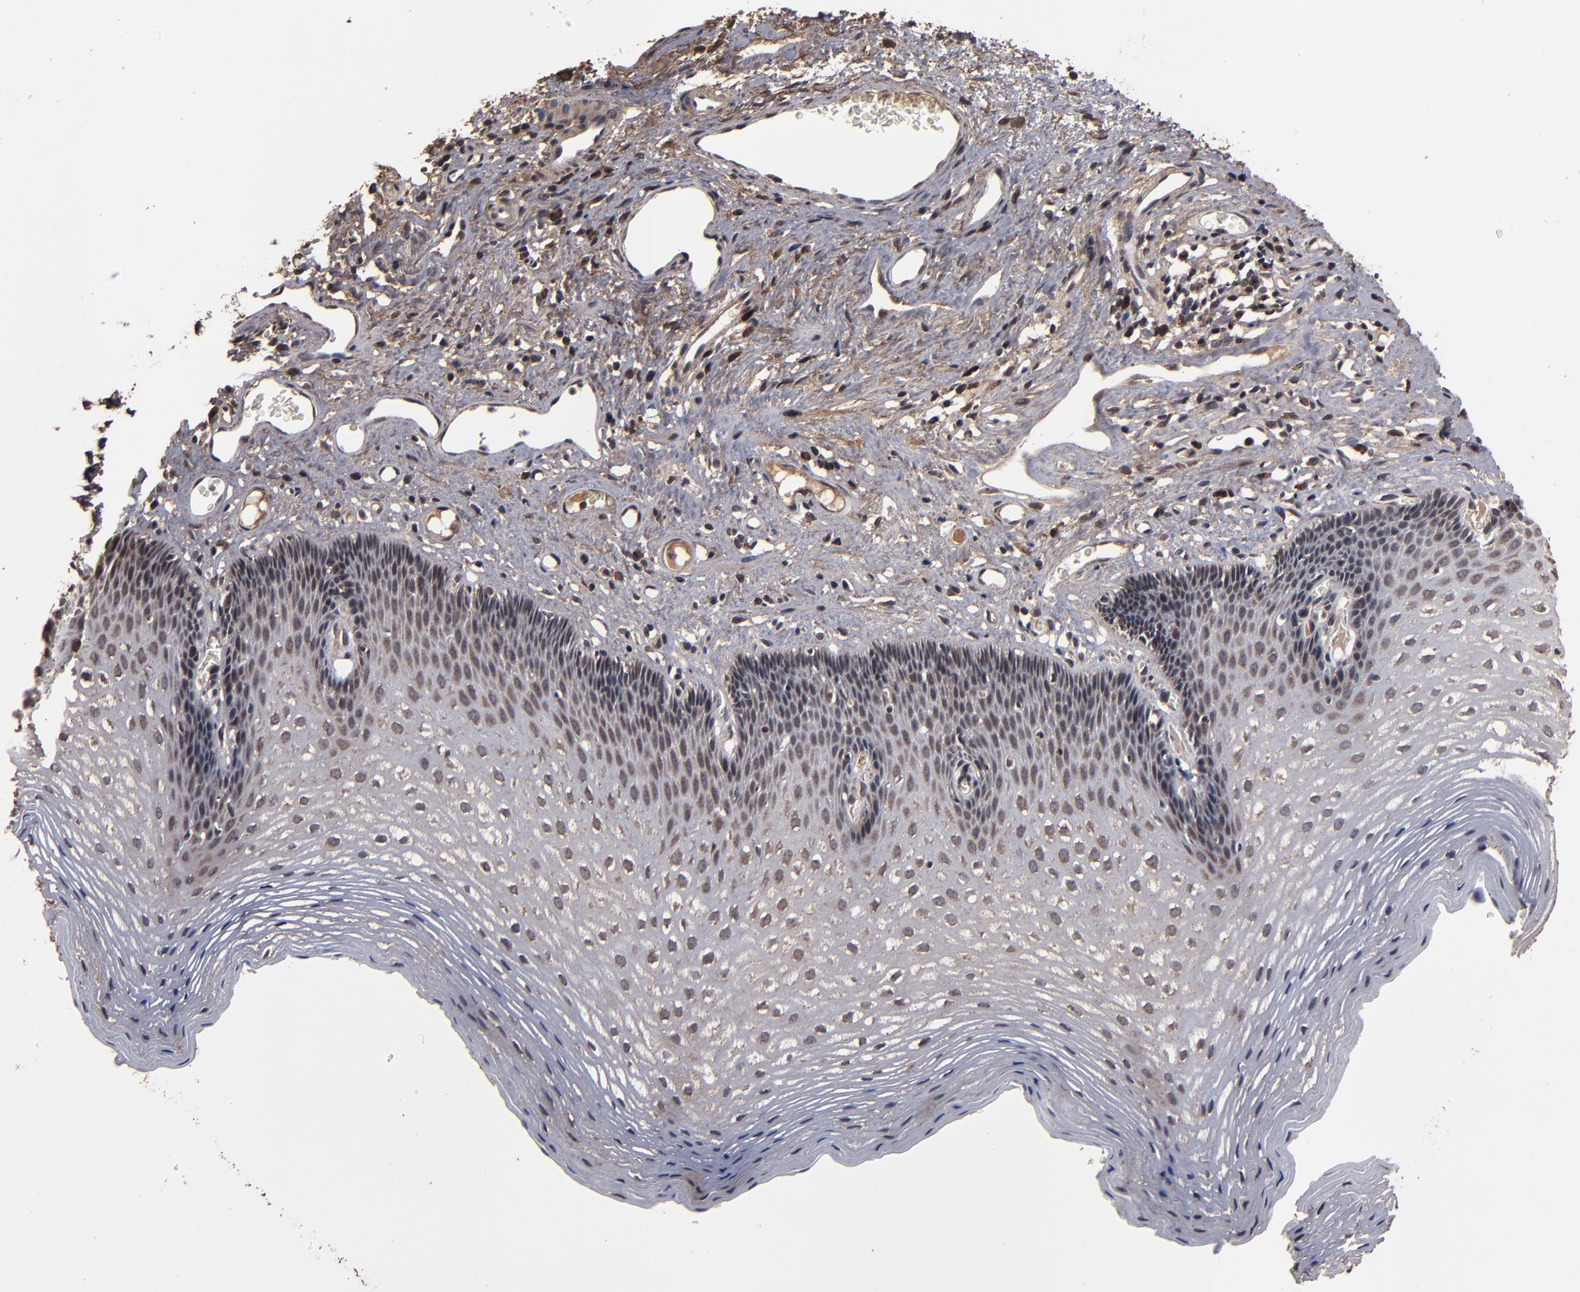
{"staining": {"intensity": "weak", "quantity": "25%-75%", "location": "cytoplasmic/membranous"}, "tissue": "esophagus", "cell_type": "Squamous epithelial cells", "image_type": "normal", "snomed": [{"axis": "morphology", "description": "Normal tissue, NOS"}, {"axis": "topography", "description": "Esophagus"}], "caption": "Immunohistochemical staining of unremarkable human esophagus shows weak cytoplasmic/membranous protein positivity in about 25%-75% of squamous epithelial cells. The staining is performed using DAB (3,3'-diaminobenzidine) brown chromogen to label protein expression. The nuclei are counter-stained blue using hematoxylin.", "gene": "NXF2B", "patient": {"sex": "female", "age": 70}}